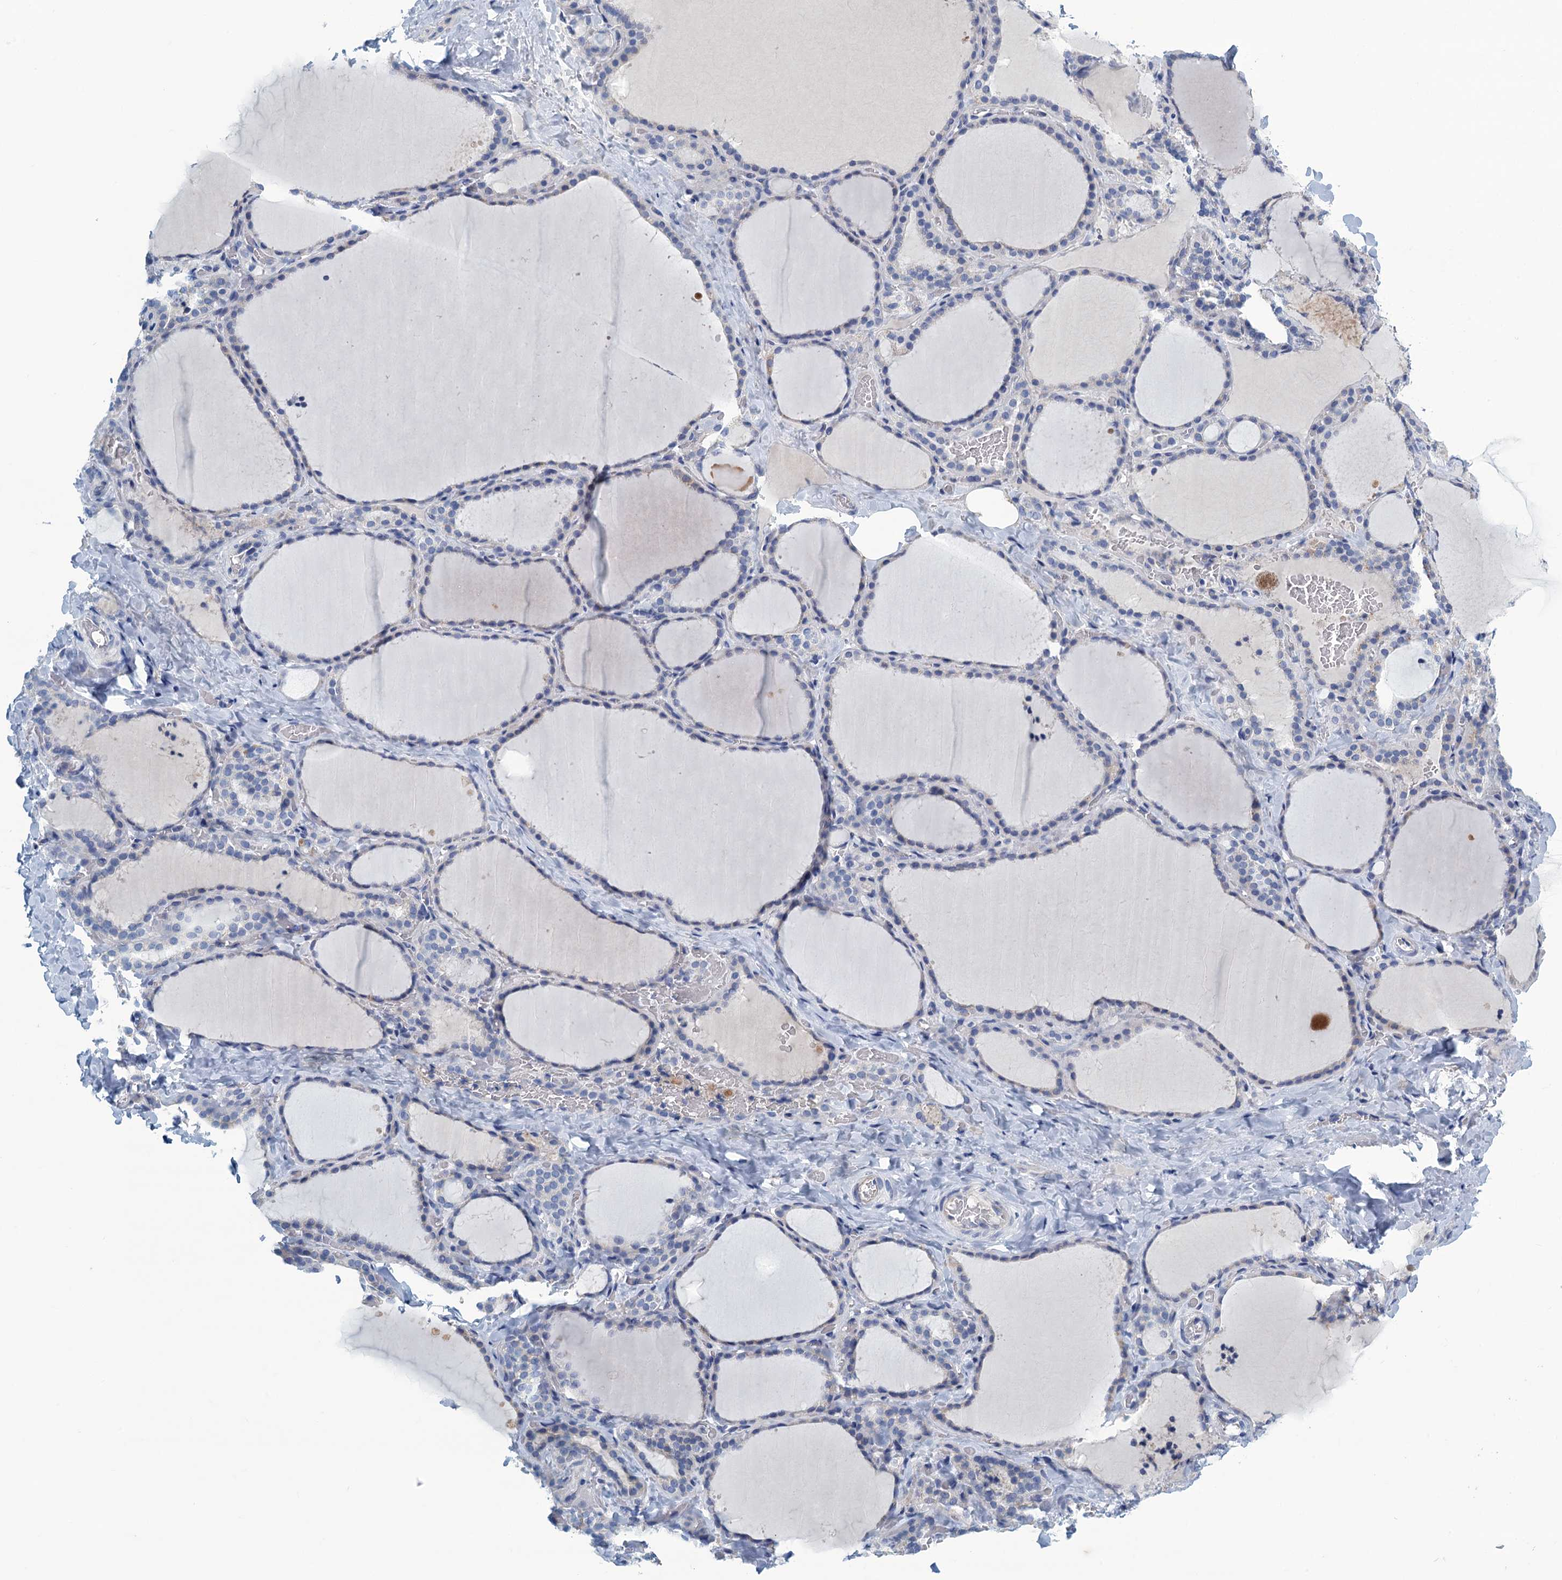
{"staining": {"intensity": "negative", "quantity": "none", "location": "none"}, "tissue": "thyroid gland", "cell_type": "Glandular cells", "image_type": "normal", "snomed": [{"axis": "morphology", "description": "Normal tissue, NOS"}, {"axis": "topography", "description": "Thyroid gland"}], "caption": "Glandular cells are negative for brown protein staining in unremarkable thyroid gland. The staining was performed using DAB to visualize the protein expression in brown, while the nuclei were stained in blue with hematoxylin (Magnification: 20x).", "gene": "C10orf88", "patient": {"sex": "female", "age": 22}}